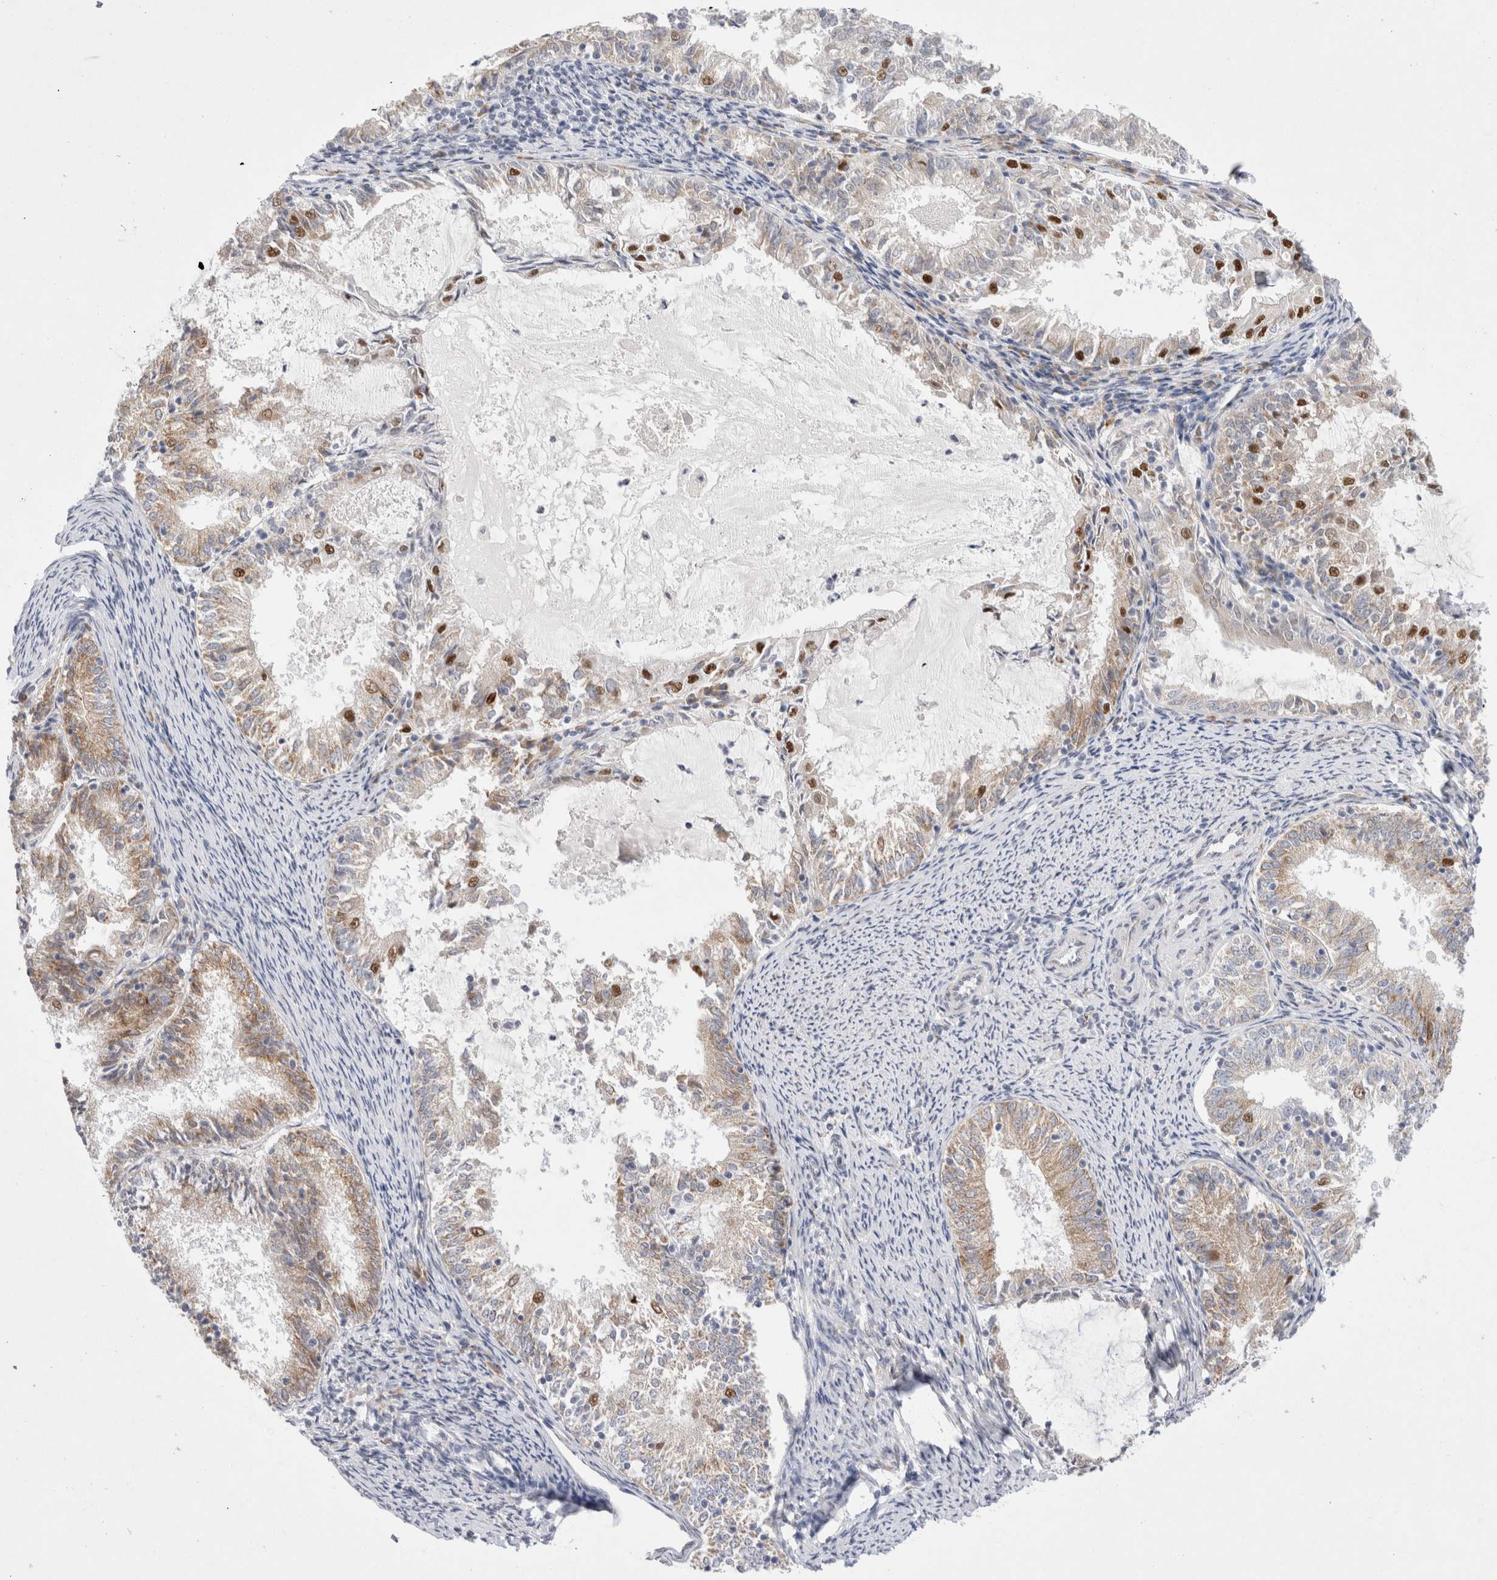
{"staining": {"intensity": "strong", "quantity": "<25%", "location": "cytoplasmic/membranous"}, "tissue": "endometrial cancer", "cell_type": "Tumor cells", "image_type": "cancer", "snomed": [{"axis": "morphology", "description": "Adenocarcinoma, NOS"}, {"axis": "topography", "description": "Endometrium"}], "caption": "A histopathology image showing strong cytoplasmic/membranous expression in approximately <25% of tumor cells in endometrial cancer (adenocarcinoma), as visualized by brown immunohistochemical staining.", "gene": "TRMT1L", "patient": {"sex": "female", "age": 57}}